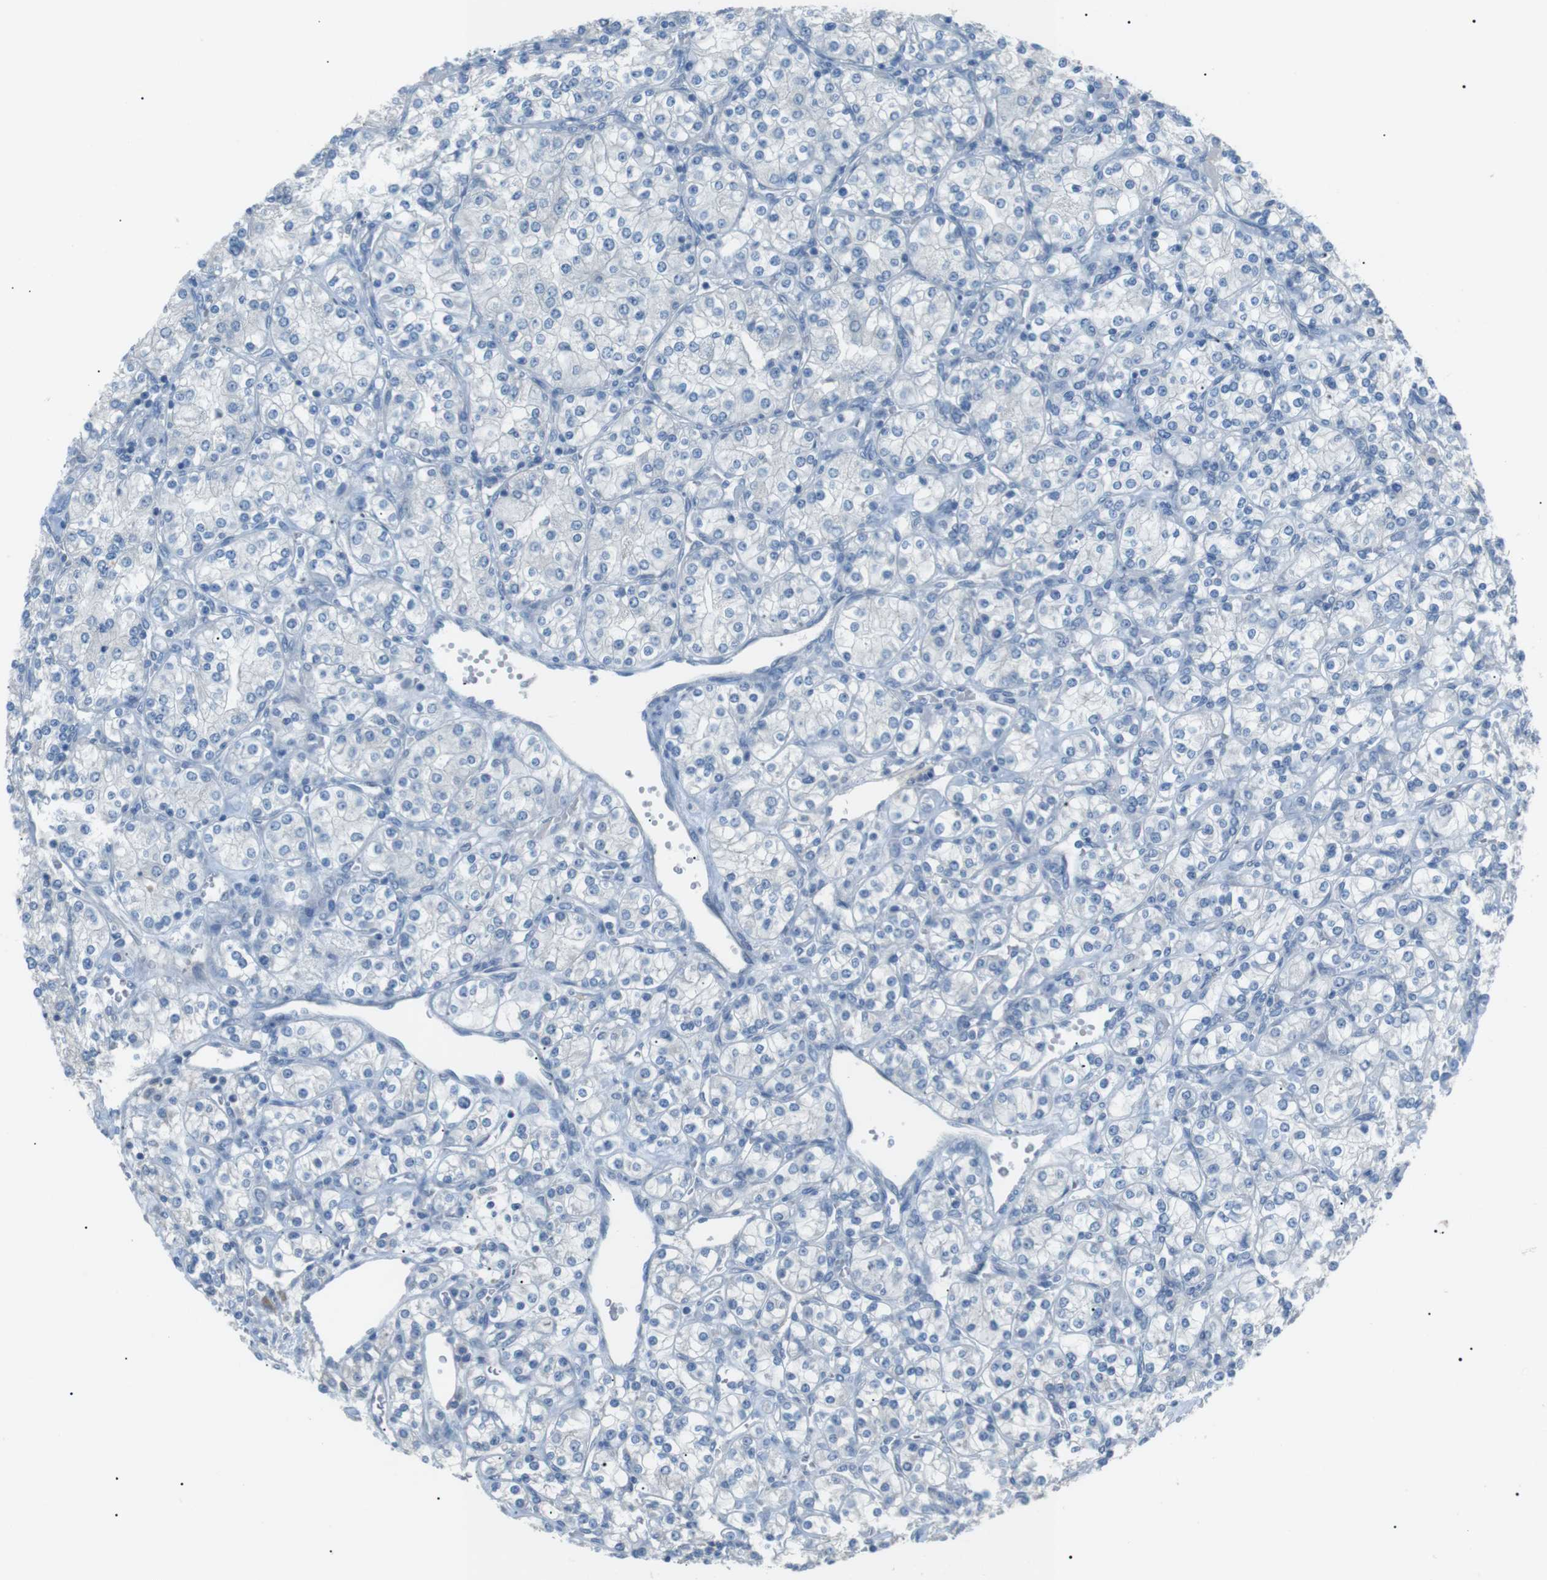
{"staining": {"intensity": "negative", "quantity": "none", "location": "none"}, "tissue": "renal cancer", "cell_type": "Tumor cells", "image_type": "cancer", "snomed": [{"axis": "morphology", "description": "Adenocarcinoma, NOS"}, {"axis": "topography", "description": "Kidney"}], "caption": "The image demonstrates no staining of tumor cells in adenocarcinoma (renal).", "gene": "CDH26", "patient": {"sex": "male", "age": 77}}